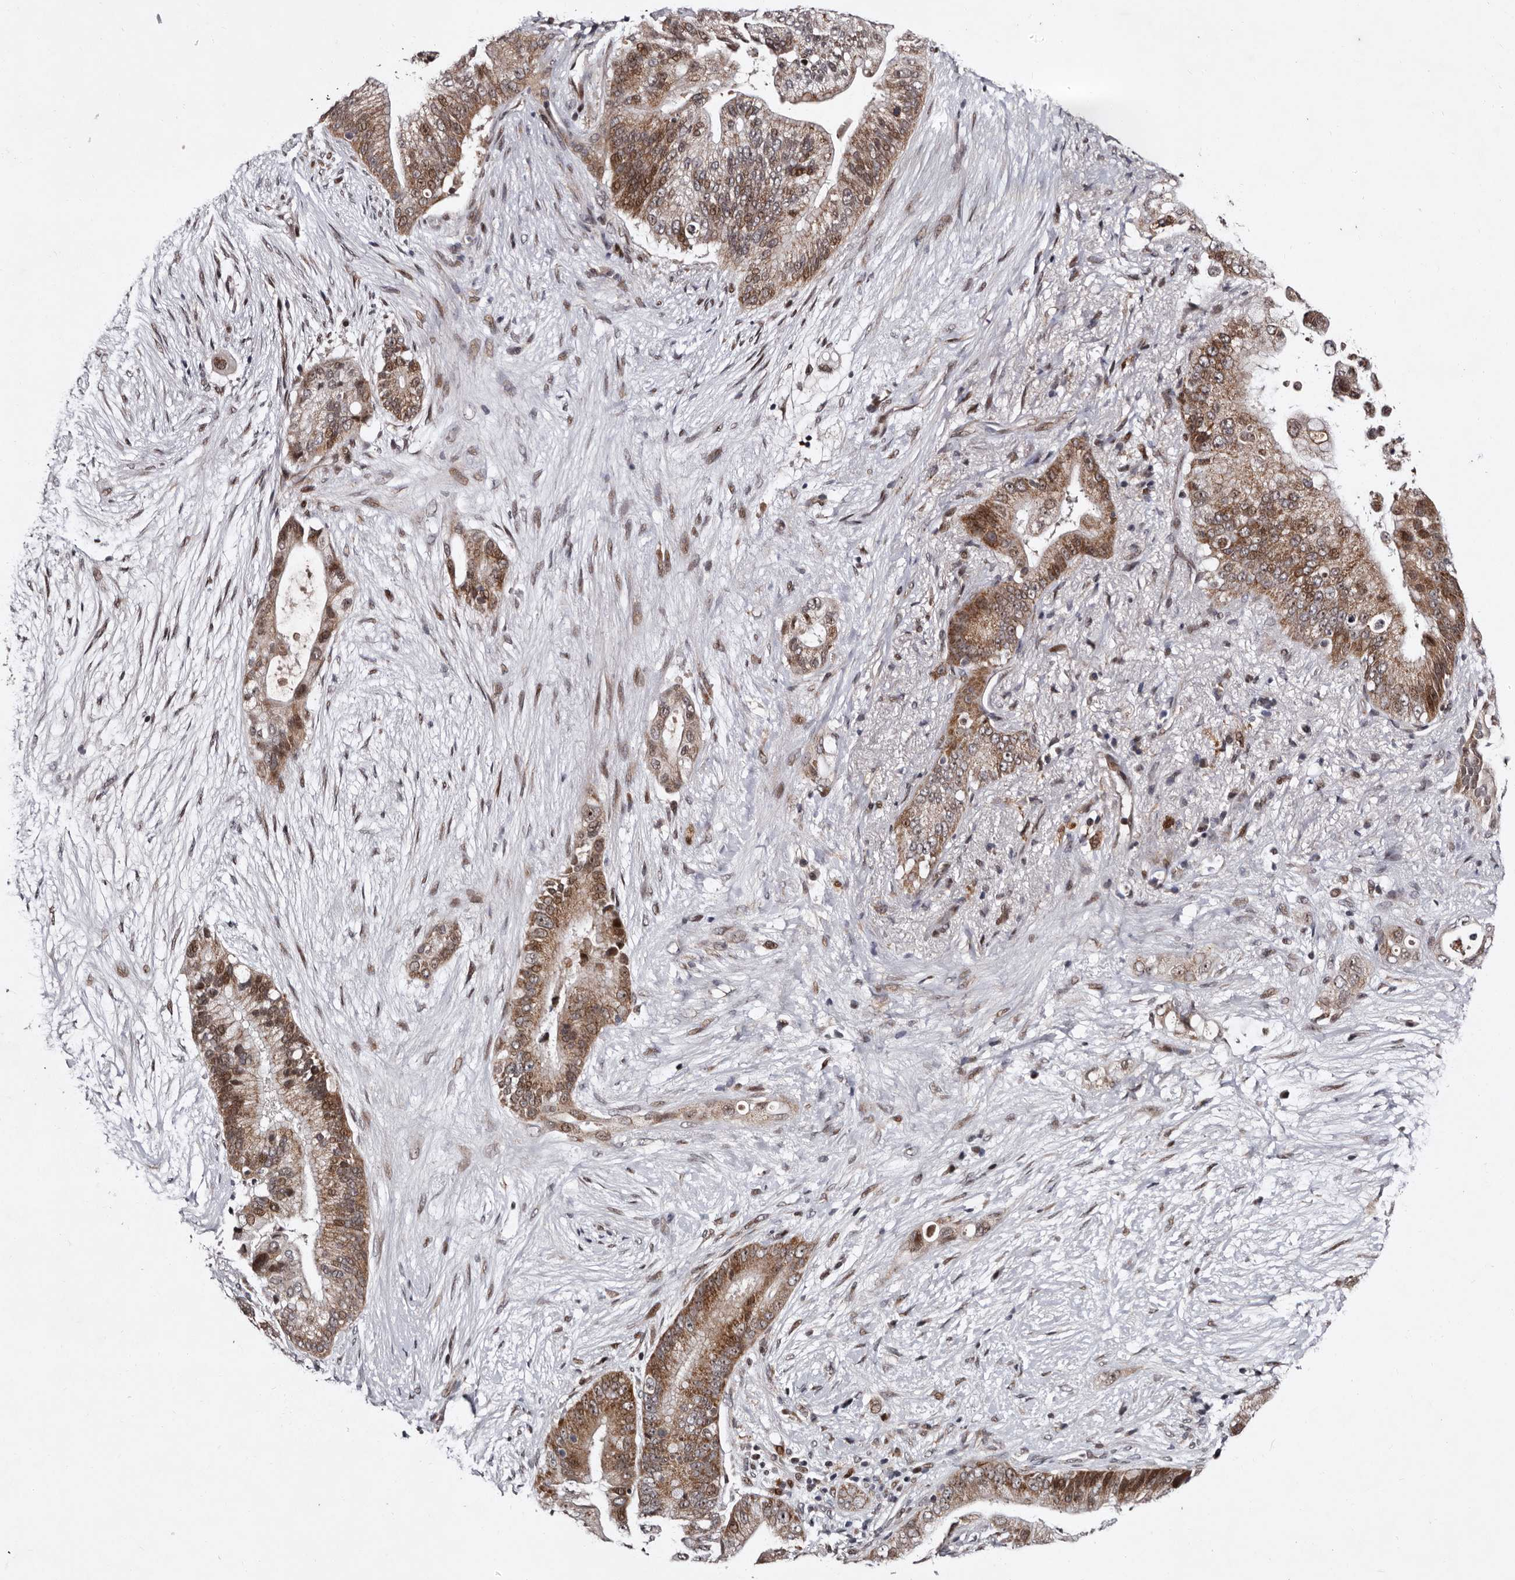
{"staining": {"intensity": "moderate", "quantity": ">75%", "location": "cytoplasmic/membranous,nuclear"}, "tissue": "pancreatic cancer", "cell_type": "Tumor cells", "image_type": "cancer", "snomed": [{"axis": "morphology", "description": "Adenocarcinoma, NOS"}, {"axis": "topography", "description": "Pancreas"}], "caption": "A photomicrograph showing moderate cytoplasmic/membranous and nuclear expression in approximately >75% of tumor cells in pancreatic cancer, as visualized by brown immunohistochemical staining.", "gene": "TNKS", "patient": {"sex": "male", "age": 53}}